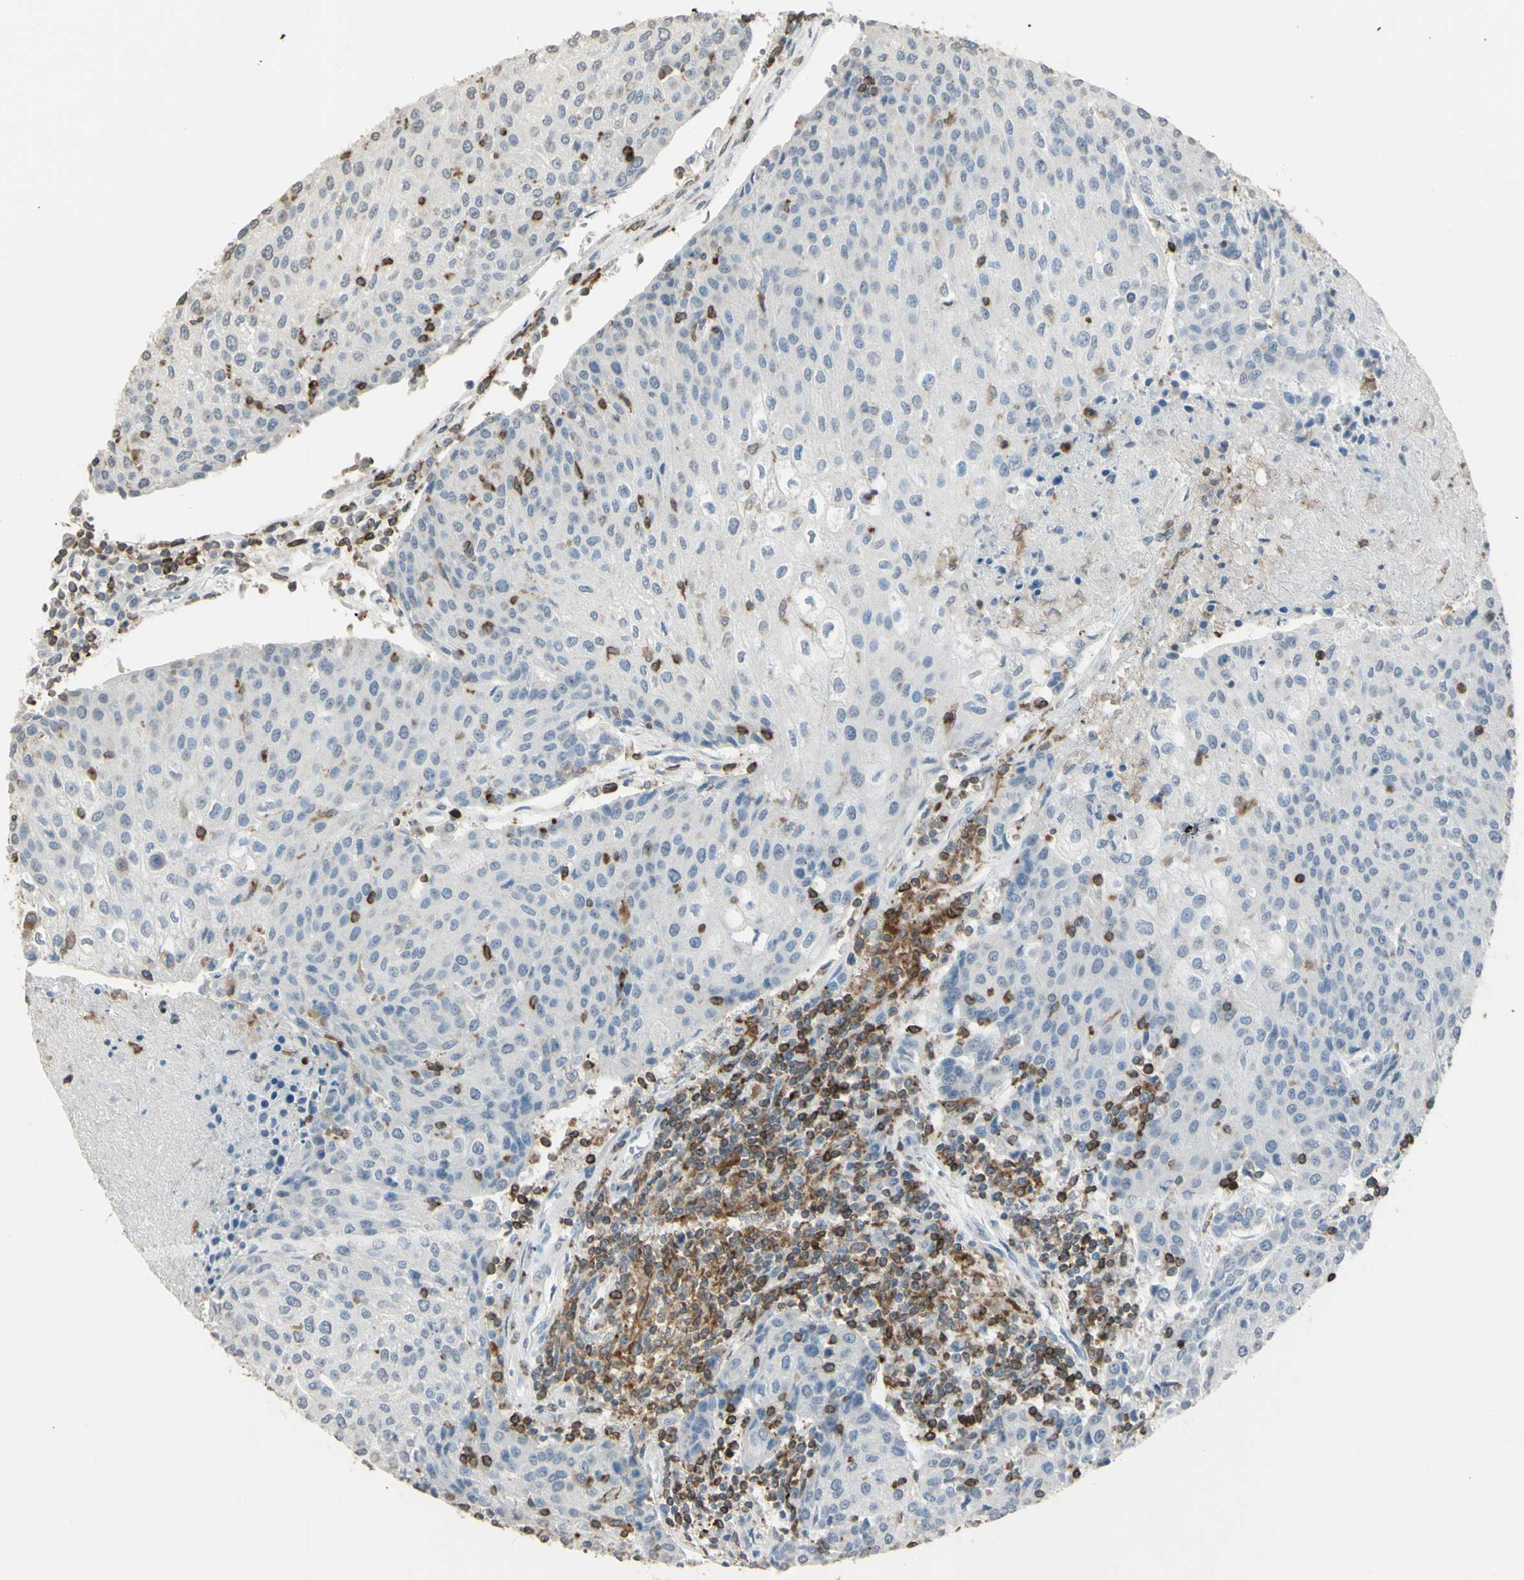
{"staining": {"intensity": "negative", "quantity": "none", "location": "none"}, "tissue": "urothelial cancer", "cell_type": "Tumor cells", "image_type": "cancer", "snomed": [{"axis": "morphology", "description": "Urothelial carcinoma, High grade"}, {"axis": "topography", "description": "Urinary bladder"}], "caption": "Immunohistochemistry (IHC) image of neoplastic tissue: urothelial cancer stained with DAB shows no significant protein positivity in tumor cells. The staining was performed using DAB (3,3'-diaminobenzidine) to visualize the protein expression in brown, while the nuclei were stained in blue with hematoxylin (Magnification: 20x).", "gene": "PSTPIP1", "patient": {"sex": "female", "age": 85}}